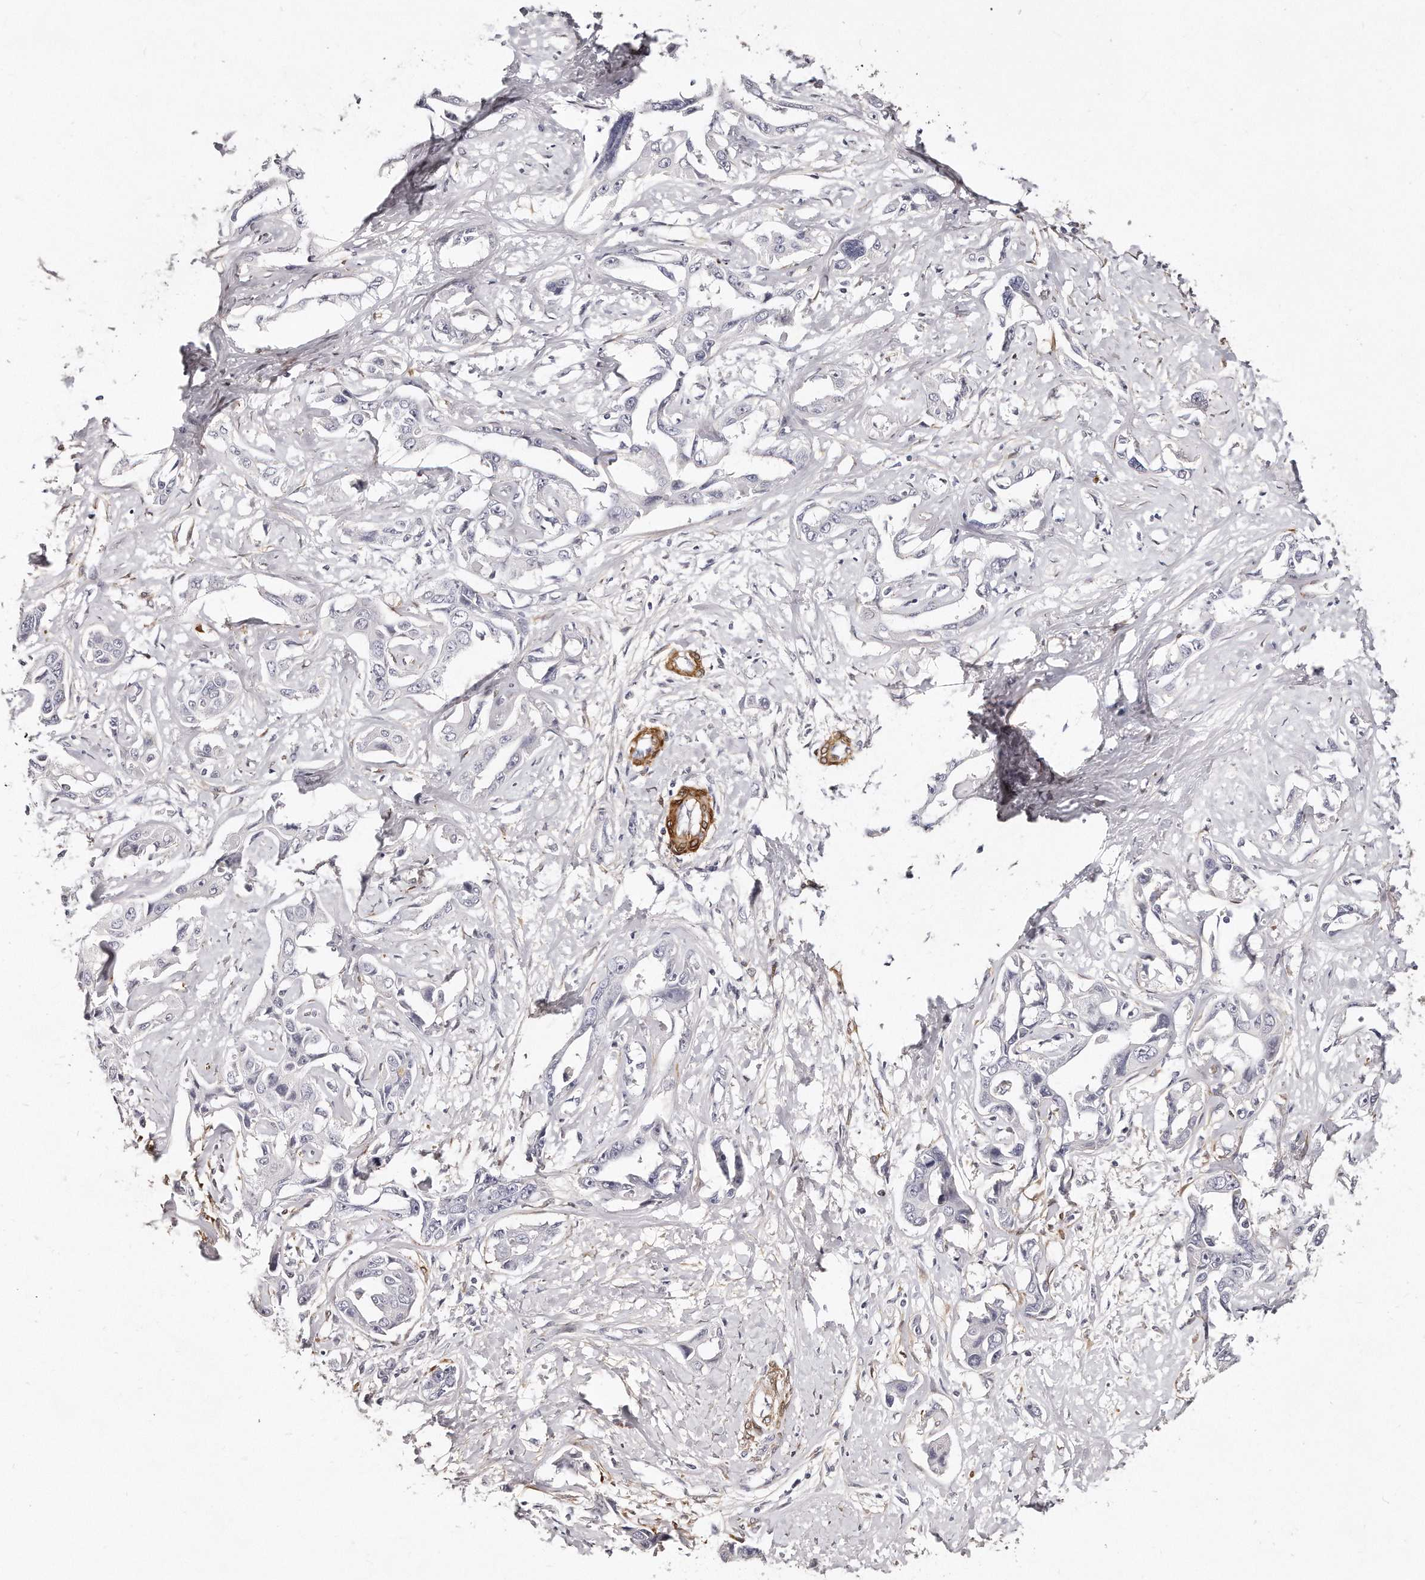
{"staining": {"intensity": "negative", "quantity": "none", "location": "none"}, "tissue": "liver cancer", "cell_type": "Tumor cells", "image_type": "cancer", "snomed": [{"axis": "morphology", "description": "Cholangiocarcinoma"}, {"axis": "topography", "description": "Liver"}], "caption": "Tumor cells show no significant protein staining in liver cancer.", "gene": "LMOD1", "patient": {"sex": "male", "age": 59}}